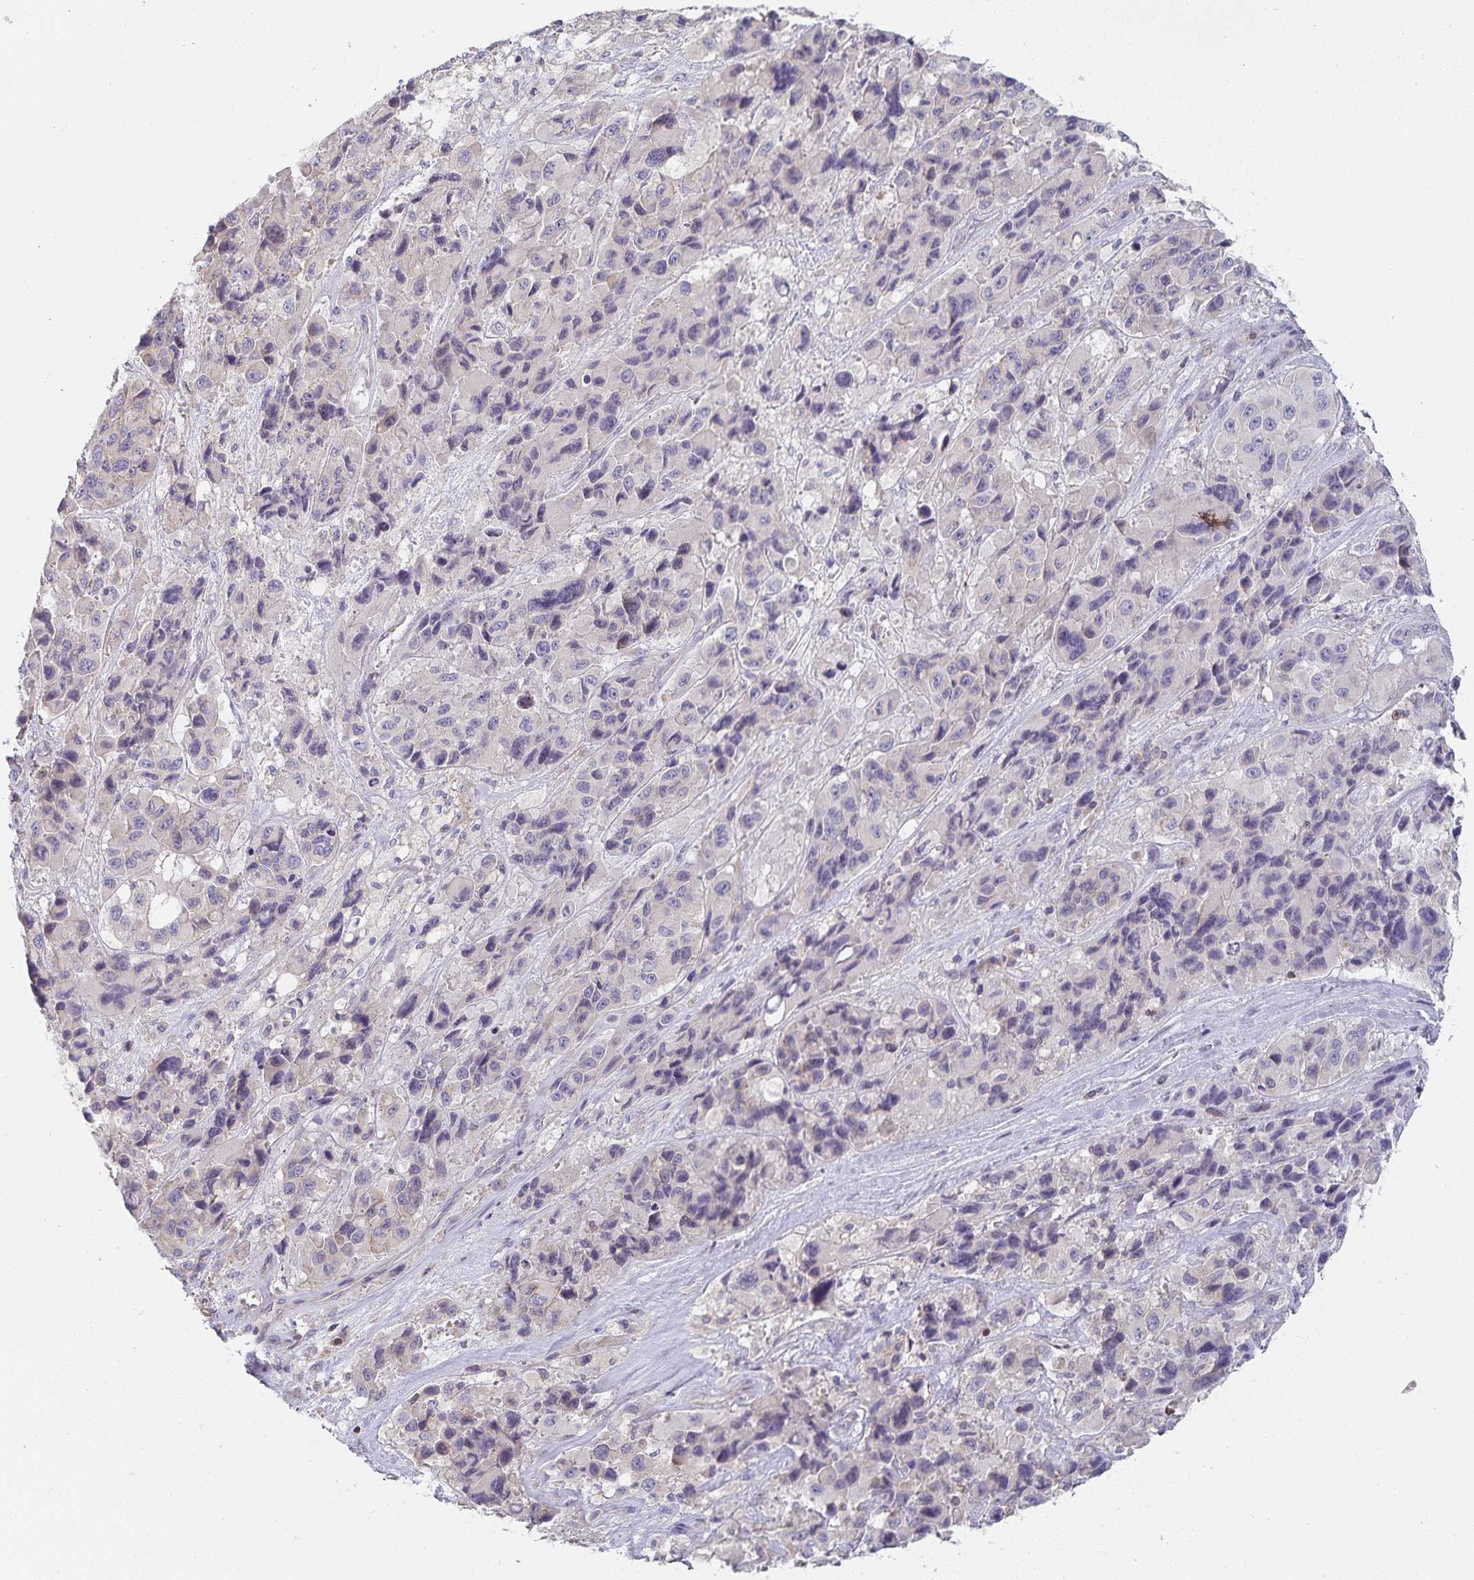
{"staining": {"intensity": "negative", "quantity": "none", "location": "none"}, "tissue": "melanoma", "cell_type": "Tumor cells", "image_type": "cancer", "snomed": [{"axis": "morphology", "description": "Malignant melanoma, Metastatic site"}, {"axis": "topography", "description": "Lymph node"}], "caption": "Image shows no protein expression in tumor cells of malignant melanoma (metastatic site) tissue.", "gene": "GATA3", "patient": {"sex": "female", "age": 65}}